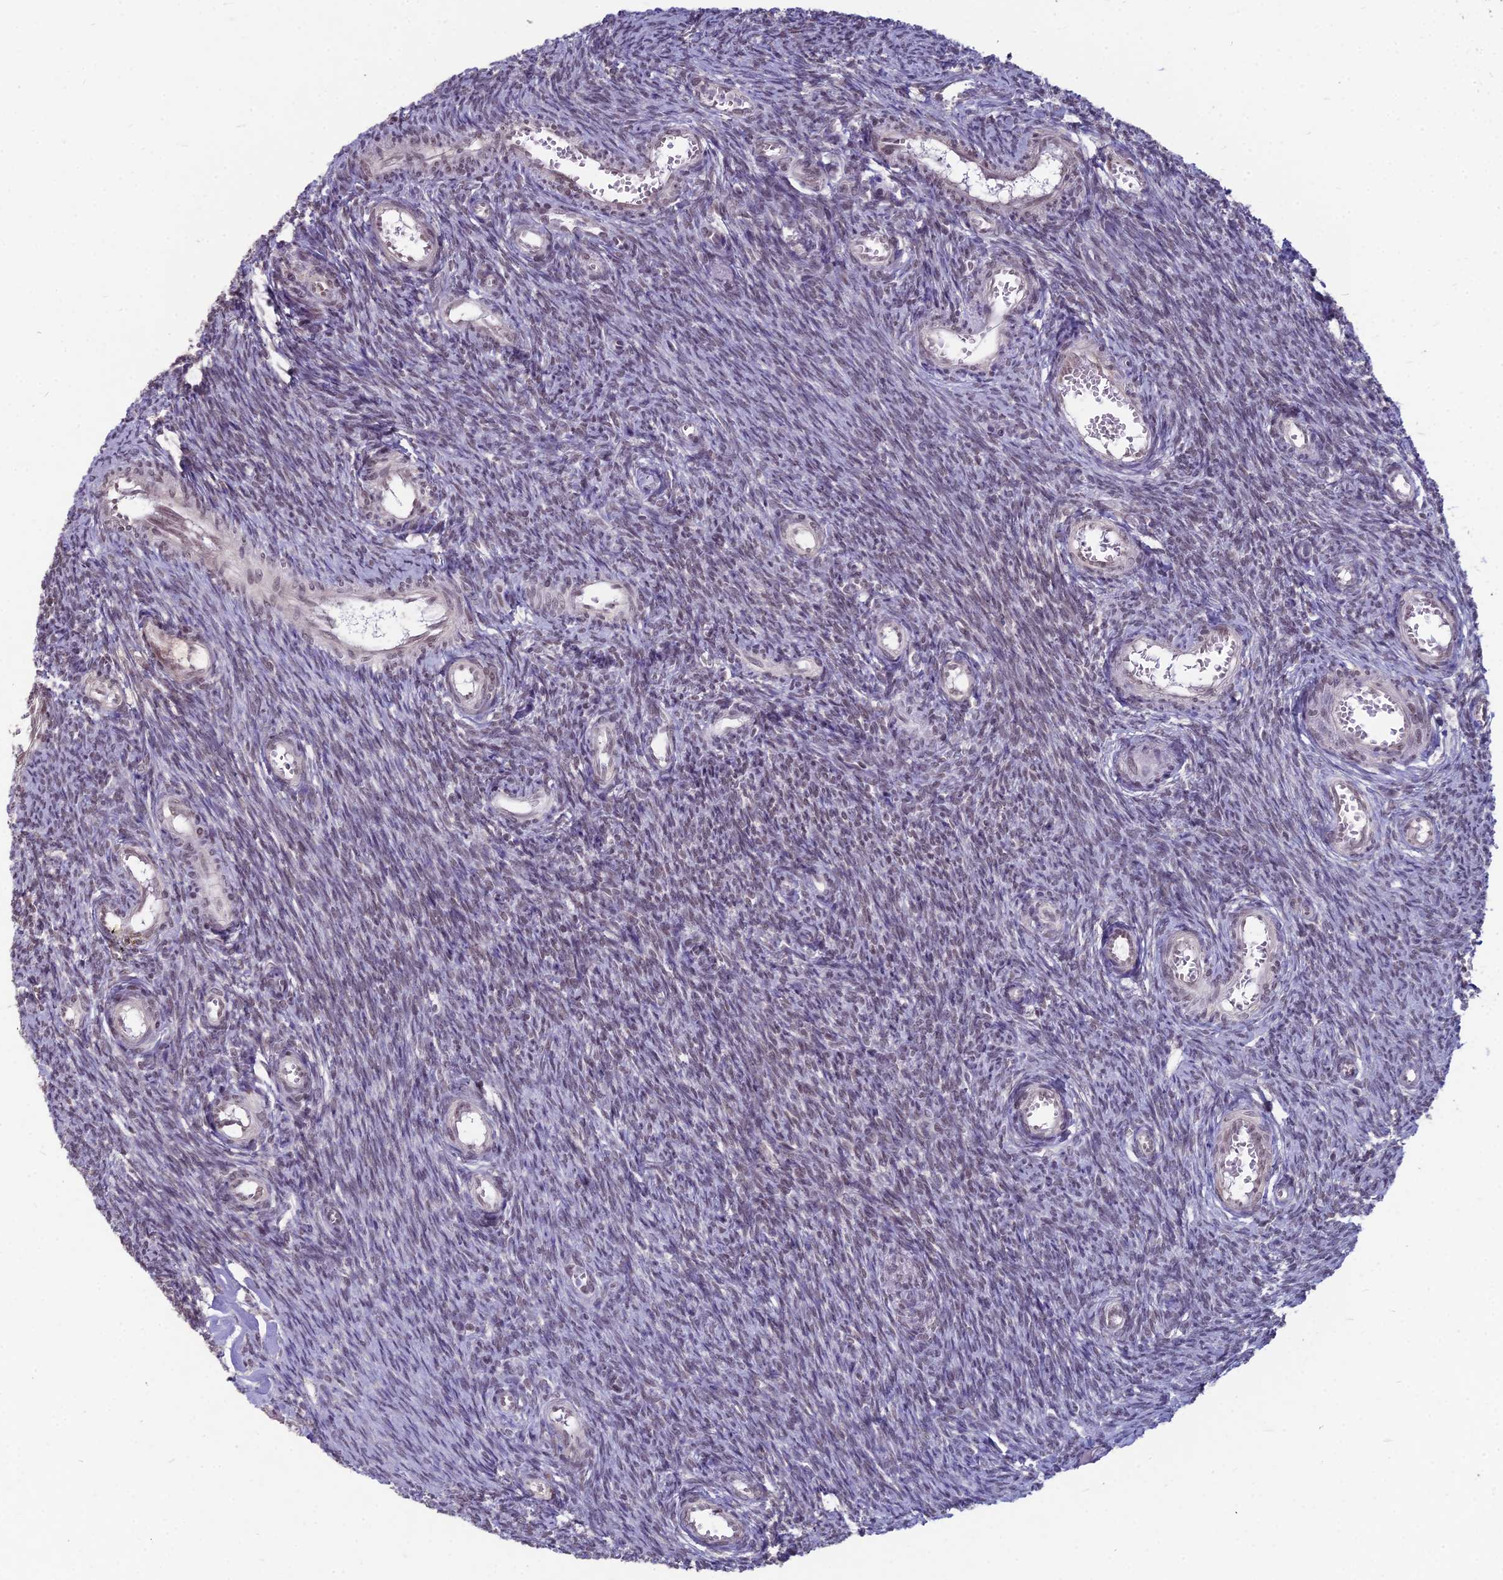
{"staining": {"intensity": "moderate", "quantity": ">75%", "location": "nuclear"}, "tissue": "ovary", "cell_type": "Follicle cells", "image_type": "normal", "snomed": [{"axis": "morphology", "description": "Normal tissue, NOS"}, {"axis": "topography", "description": "Ovary"}], "caption": "Follicle cells exhibit medium levels of moderate nuclear positivity in about >75% of cells in benign human ovary. The staining was performed using DAB (3,3'-diaminobenzidine), with brown indicating positive protein expression. Nuclei are stained blue with hematoxylin.", "gene": "KAT7", "patient": {"sex": "female", "age": 44}}